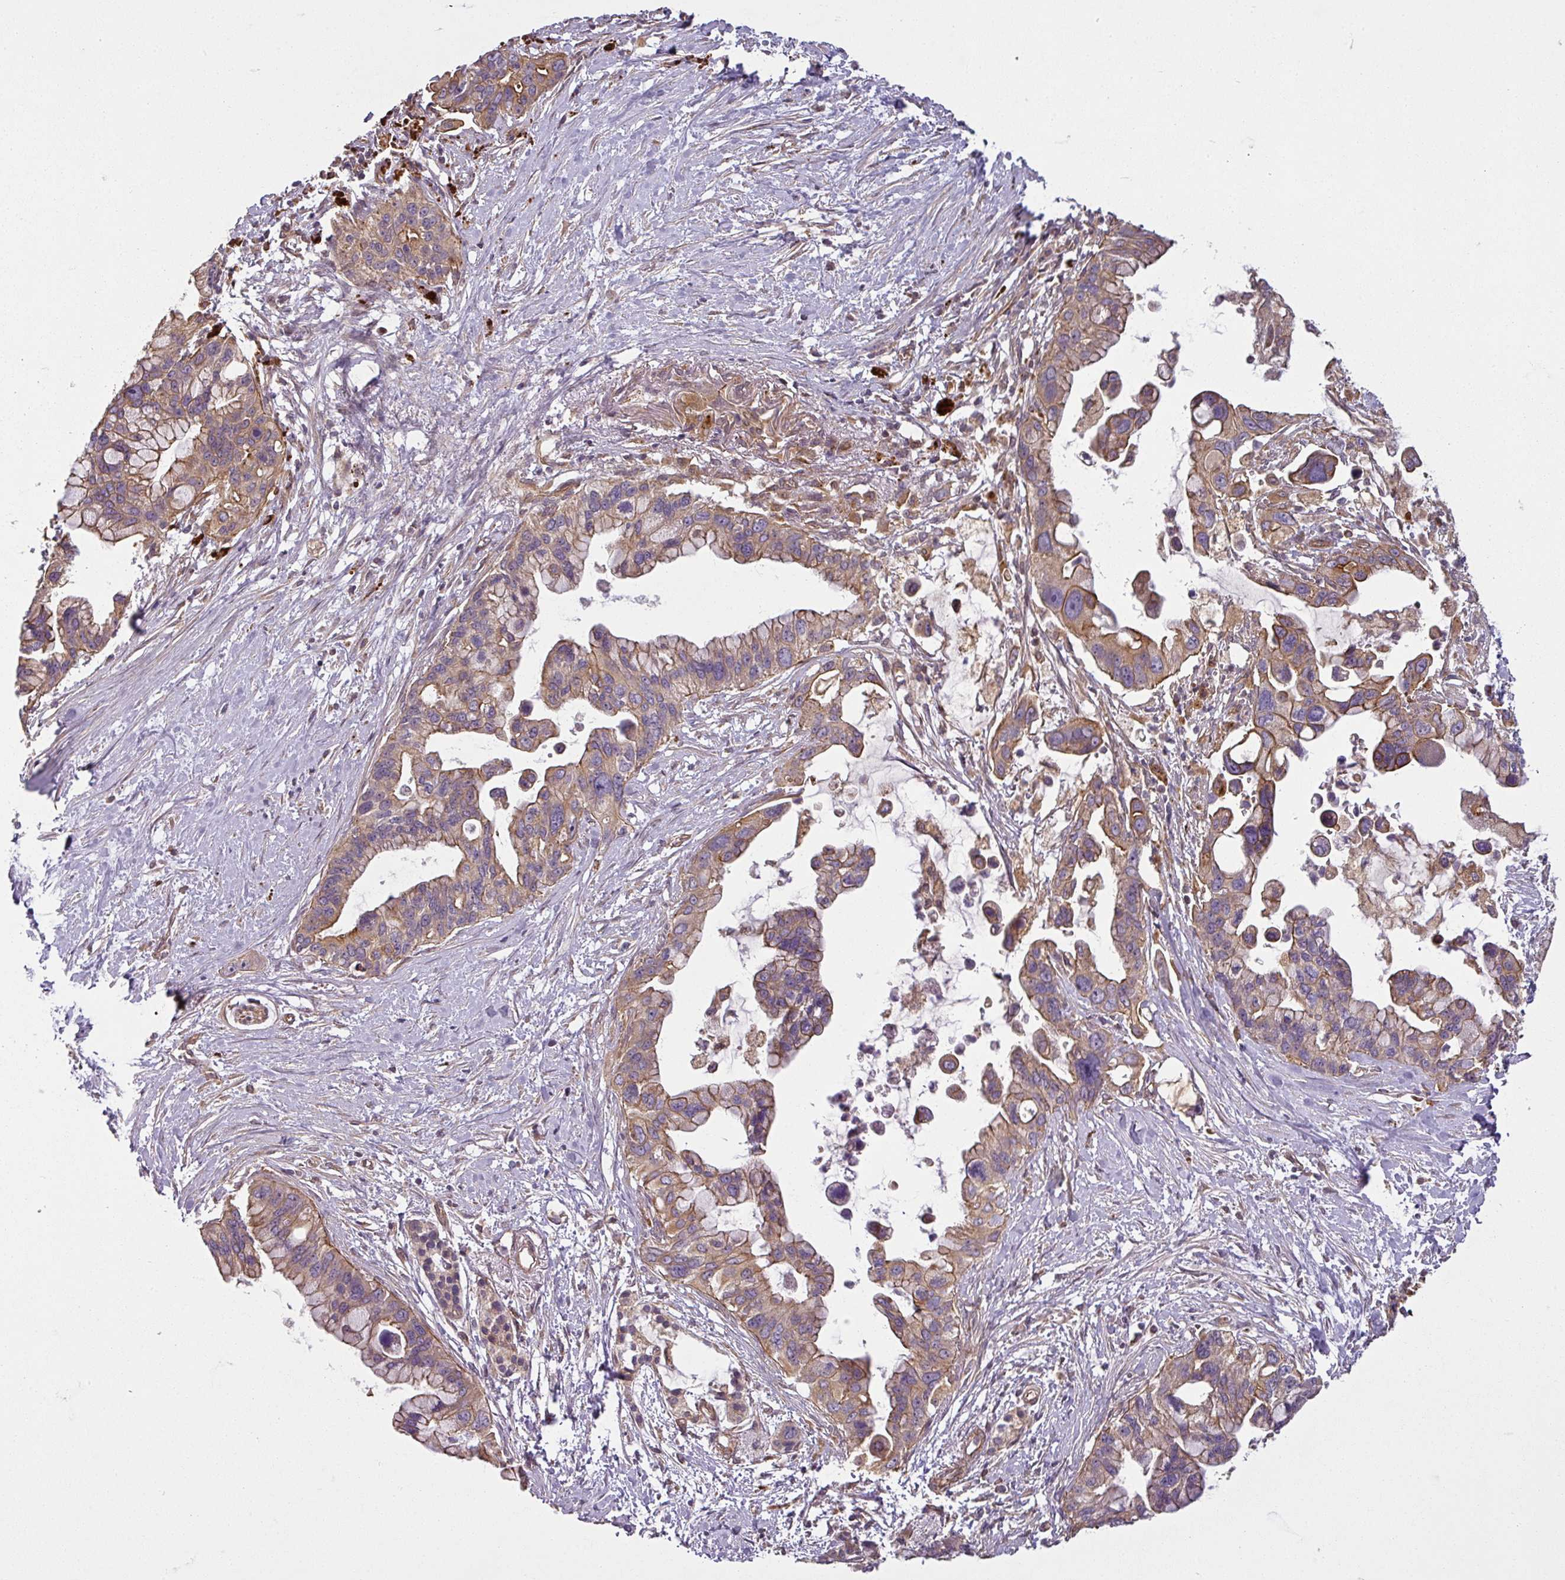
{"staining": {"intensity": "moderate", "quantity": ">75%", "location": "cytoplasmic/membranous"}, "tissue": "pancreatic cancer", "cell_type": "Tumor cells", "image_type": "cancer", "snomed": [{"axis": "morphology", "description": "Adenocarcinoma, NOS"}, {"axis": "topography", "description": "Pancreas"}], "caption": "An image showing moderate cytoplasmic/membranous staining in about >75% of tumor cells in pancreatic cancer, as visualized by brown immunohistochemical staining.", "gene": "DIMT1", "patient": {"sex": "female", "age": 83}}